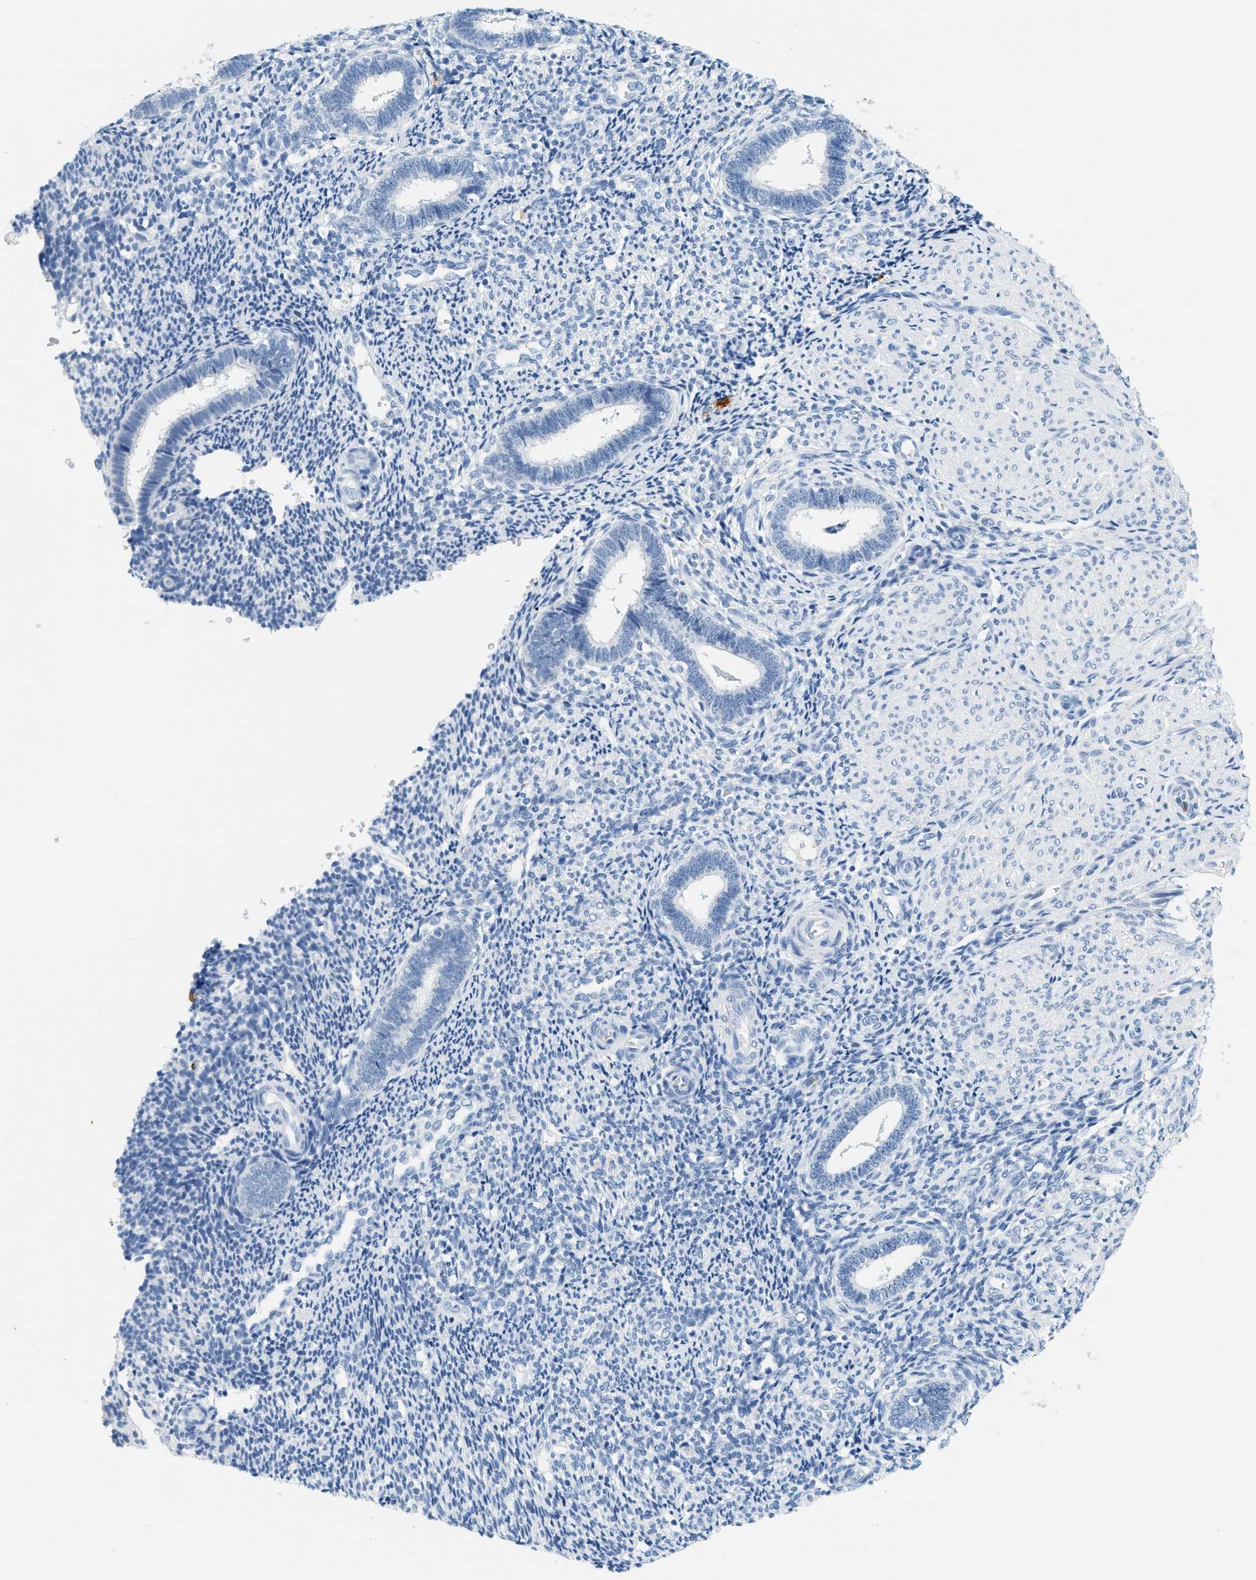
{"staining": {"intensity": "negative", "quantity": "none", "location": "none"}, "tissue": "endometrium", "cell_type": "Cells in endometrial stroma", "image_type": "normal", "snomed": [{"axis": "morphology", "description": "Normal tissue, NOS"}, {"axis": "topography", "description": "Endometrium"}], "caption": "IHC histopathology image of benign endometrium: endometrium stained with DAB (3,3'-diaminobenzidine) reveals no significant protein positivity in cells in endometrial stroma.", "gene": "LCN2", "patient": {"sex": "female", "age": 27}}